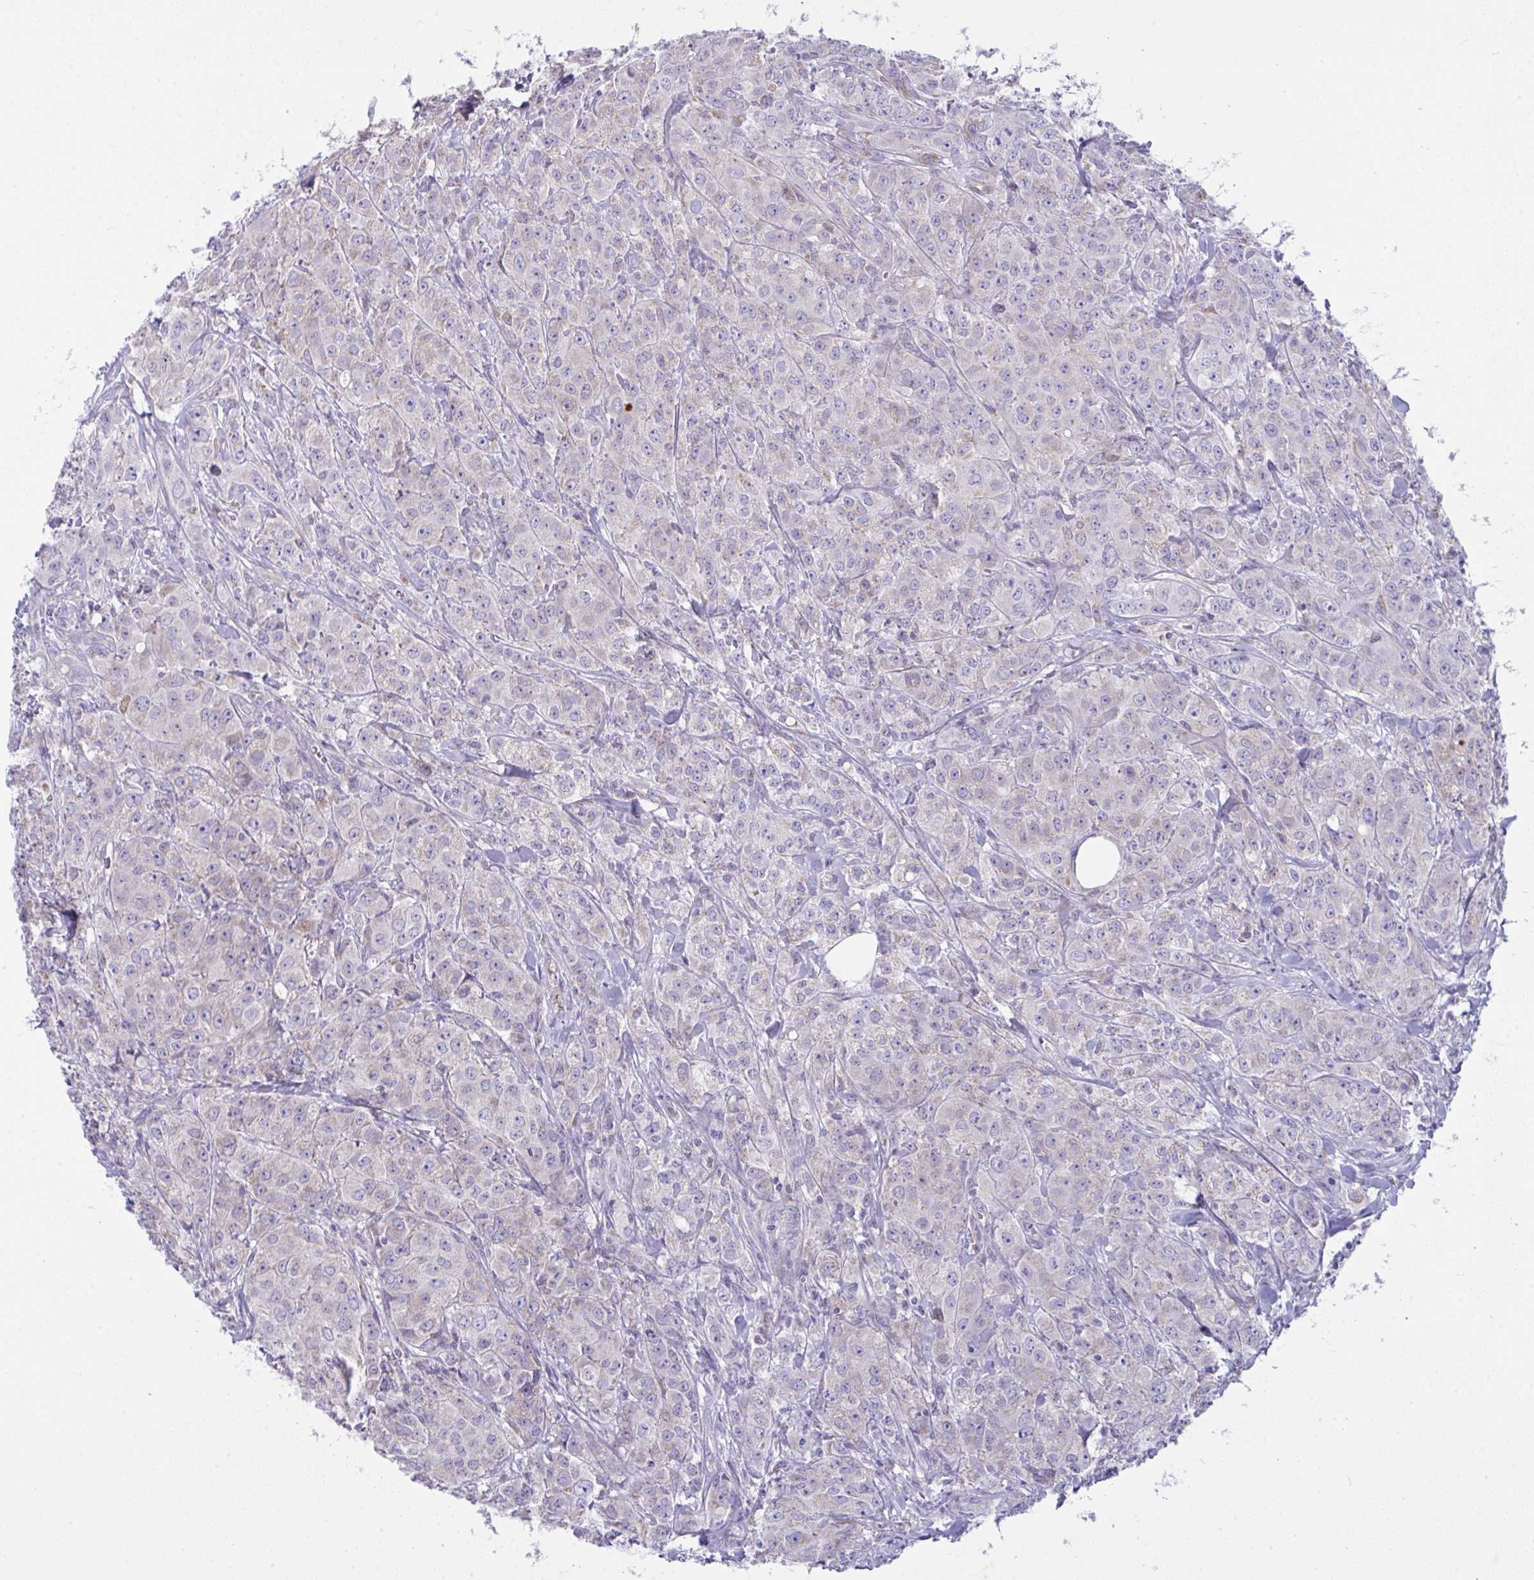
{"staining": {"intensity": "weak", "quantity": "<25%", "location": "cytoplasmic/membranous"}, "tissue": "breast cancer", "cell_type": "Tumor cells", "image_type": "cancer", "snomed": [{"axis": "morphology", "description": "Normal tissue, NOS"}, {"axis": "morphology", "description": "Duct carcinoma"}, {"axis": "topography", "description": "Breast"}], "caption": "Protein analysis of infiltrating ductal carcinoma (breast) exhibits no significant staining in tumor cells.", "gene": "PLA2G12B", "patient": {"sex": "female", "age": 43}}